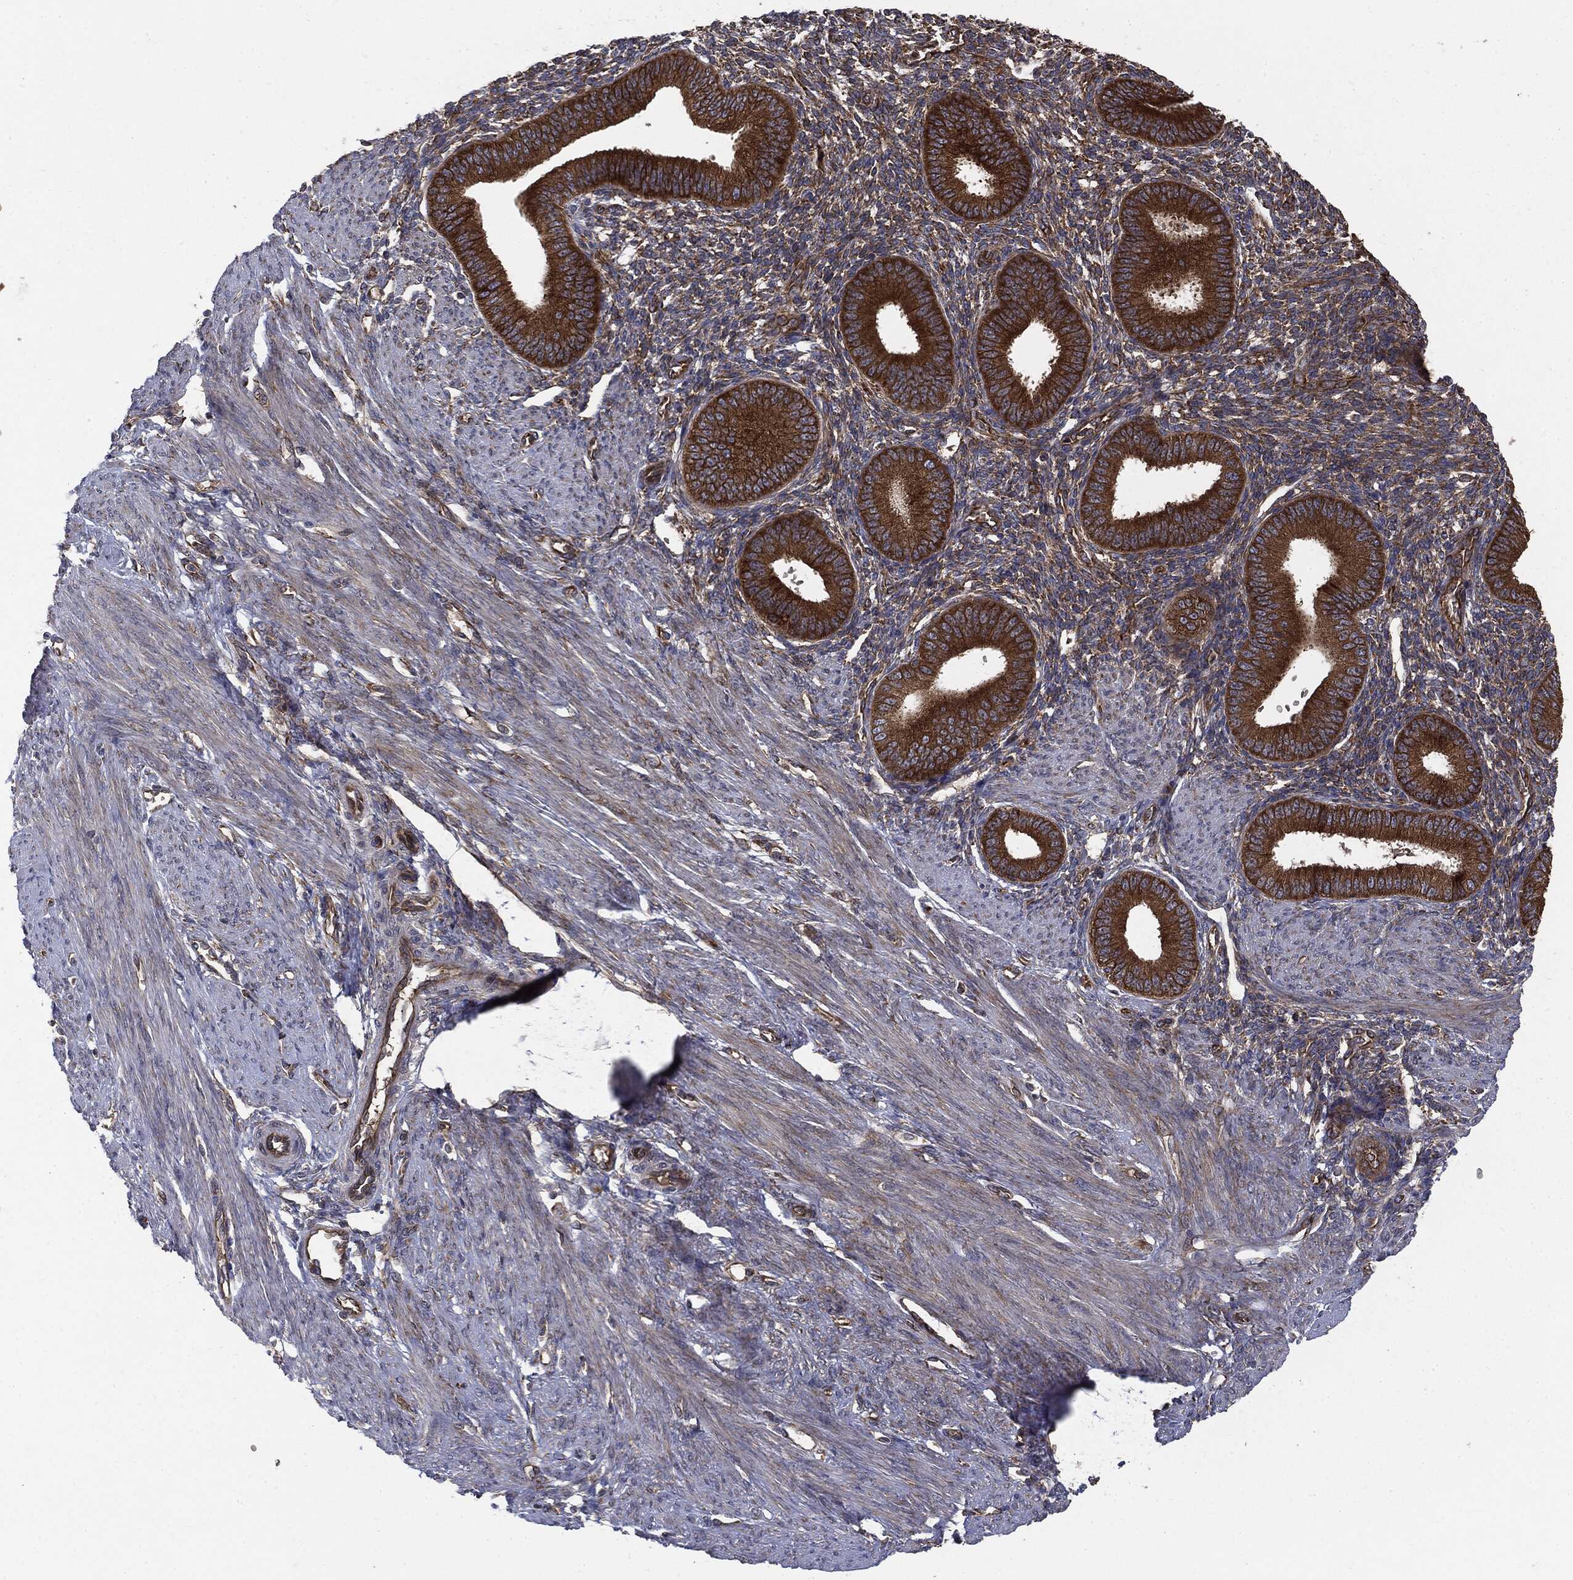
{"staining": {"intensity": "strong", "quantity": "25%-75%", "location": "cytoplasmic/membranous"}, "tissue": "endometrium", "cell_type": "Cells in endometrial stroma", "image_type": "normal", "snomed": [{"axis": "morphology", "description": "Normal tissue, NOS"}, {"axis": "topography", "description": "Endometrium"}], "caption": "A photomicrograph showing strong cytoplasmic/membranous staining in approximately 25%-75% of cells in endometrial stroma in normal endometrium, as visualized by brown immunohistochemical staining.", "gene": "EIF2AK2", "patient": {"sex": "female", "age": 39}}